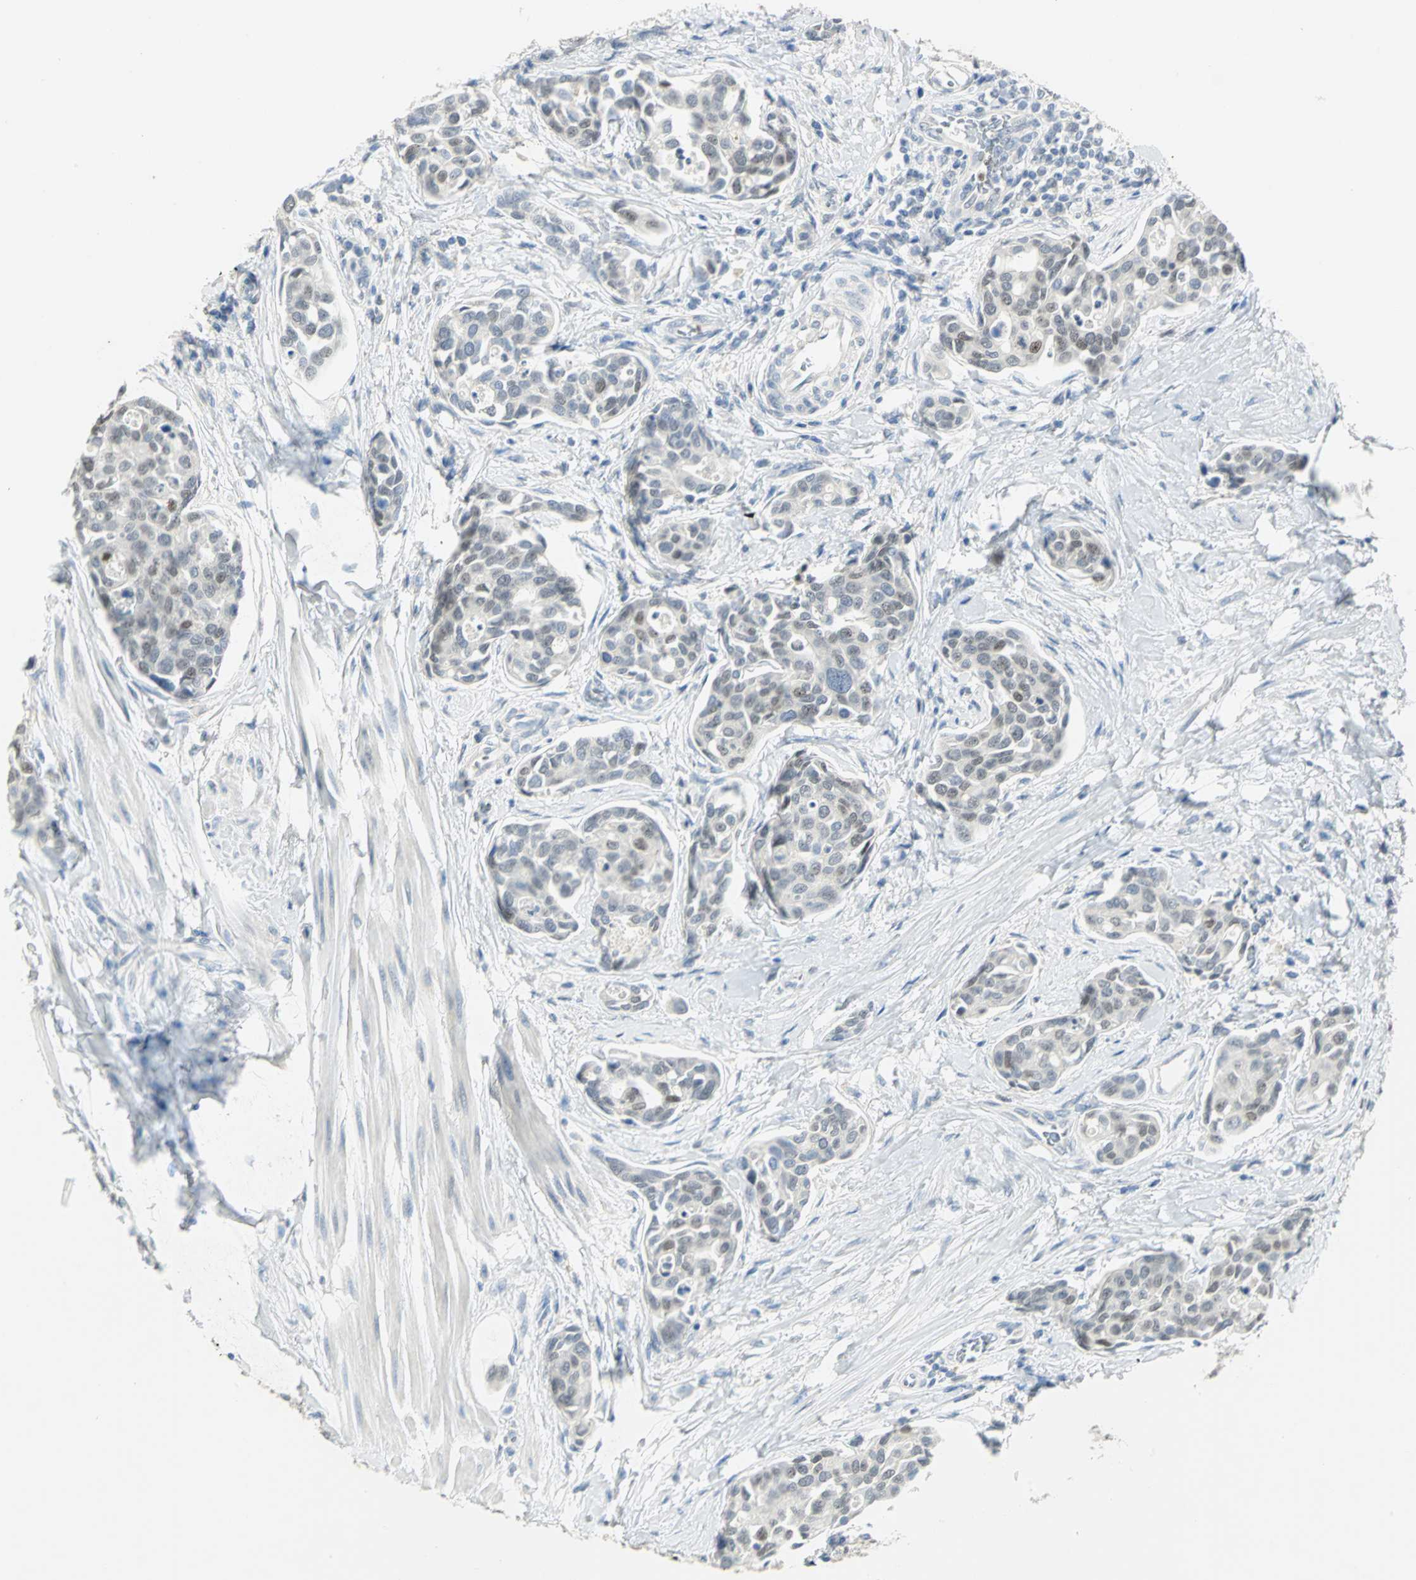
{"staining": {"intensity": "negative", "quantity": "none", "location": "none"}, "tissue": "urothelial cancer", "cell_type": "Tumor cells", "image_type": "cancer", "snomed": [{"axis": "morphology", "description": "Urothelial carcinoma, High grade"}, {"axis": "topography", "description": "Urinary bladder"}], "caption": "This is an immunohistochemistry (IHC) micrograph of human high-grade urothelial carcinoma. There is no positivity in tumor cells.", "gene": "BCL6", "patient": {"sex": "male", "age": 78}}